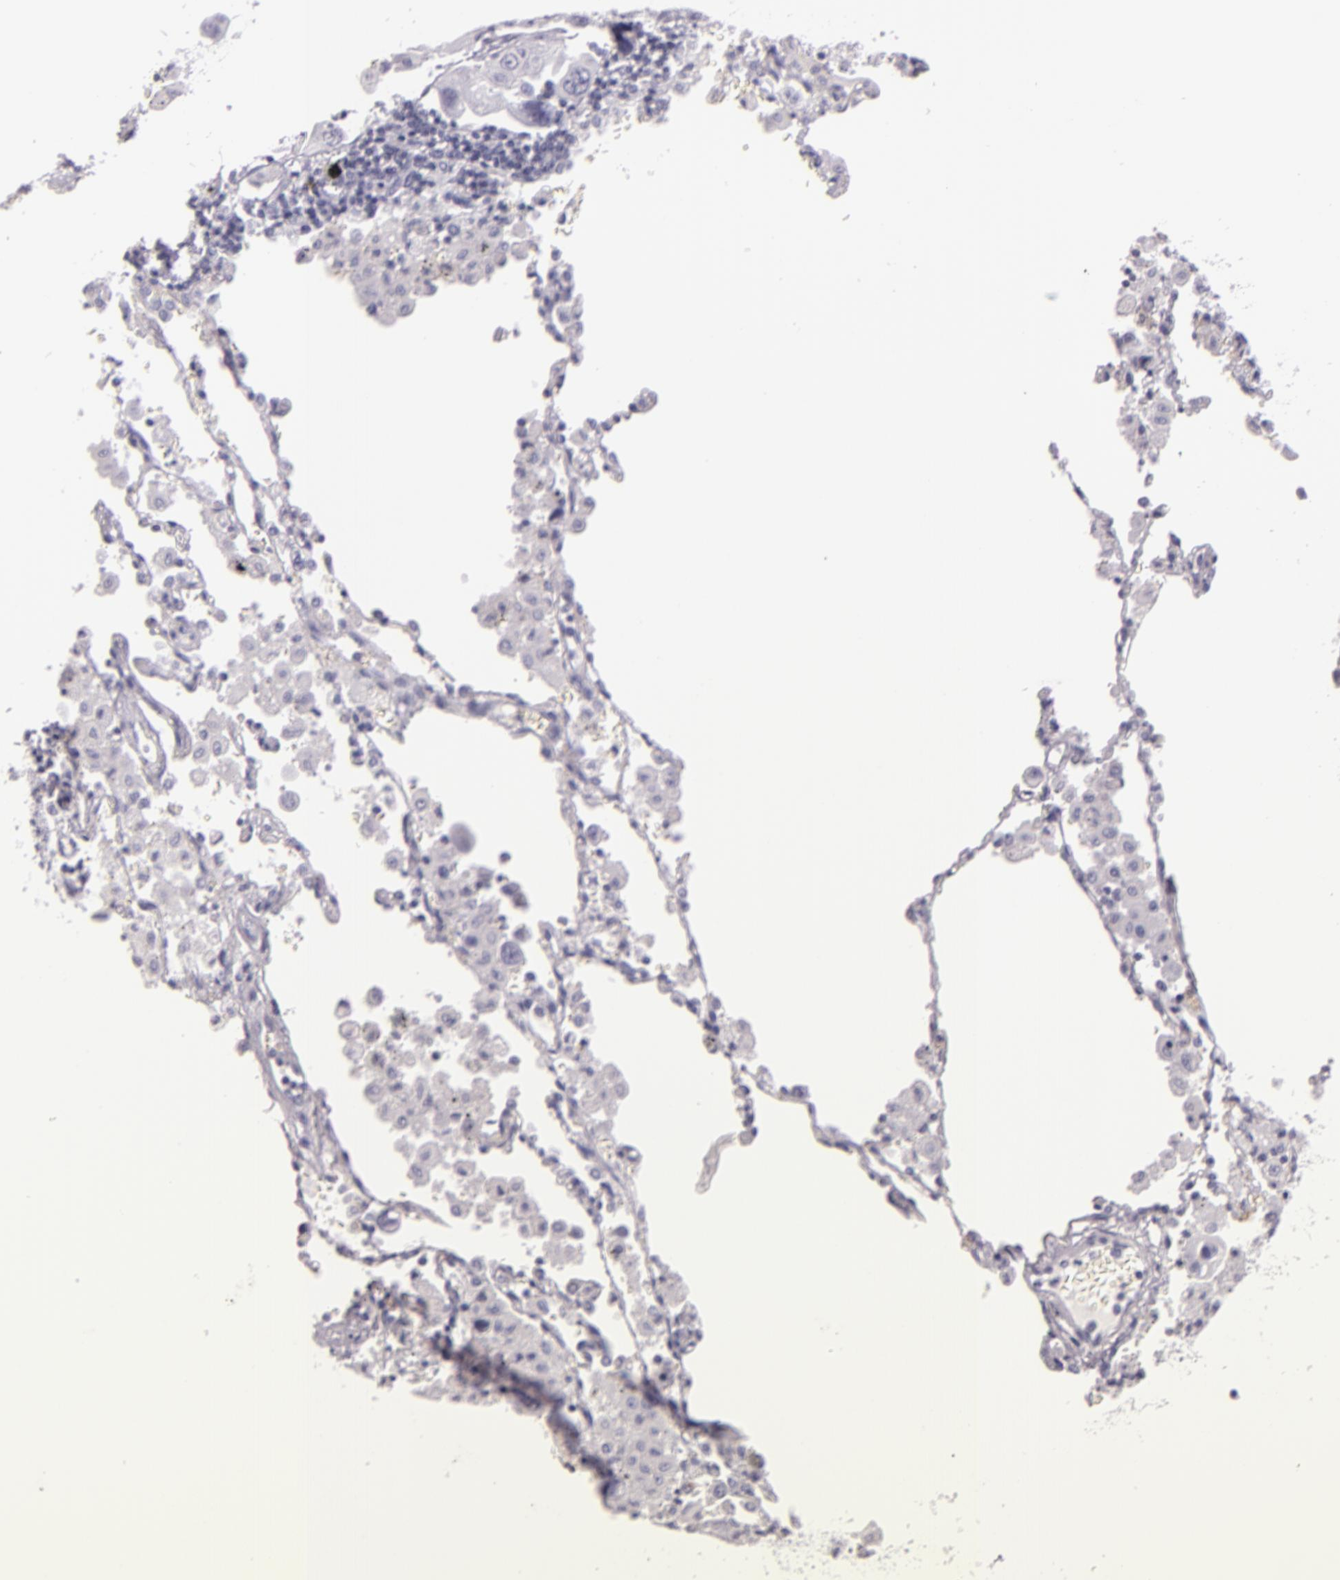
{"staining": {"intensity": "negative", "quantity": "none", "location": "none"}, "tissue": "lung cancer", "cell_type": "Tumor cells", "image_type": "cancer", "snomed": [{"axis": "morphology", "description": "Adenocarcinoma, NOS"}, {"axis": "topography", "description": "Lung"}], "caption": "IHC micrograph of human adenocarcinoma (lung) stained for a protein (brown), which displays no staining in tumor cells.", "gene": "DLG4", "patient": {"sex": "male", "age": 64}}